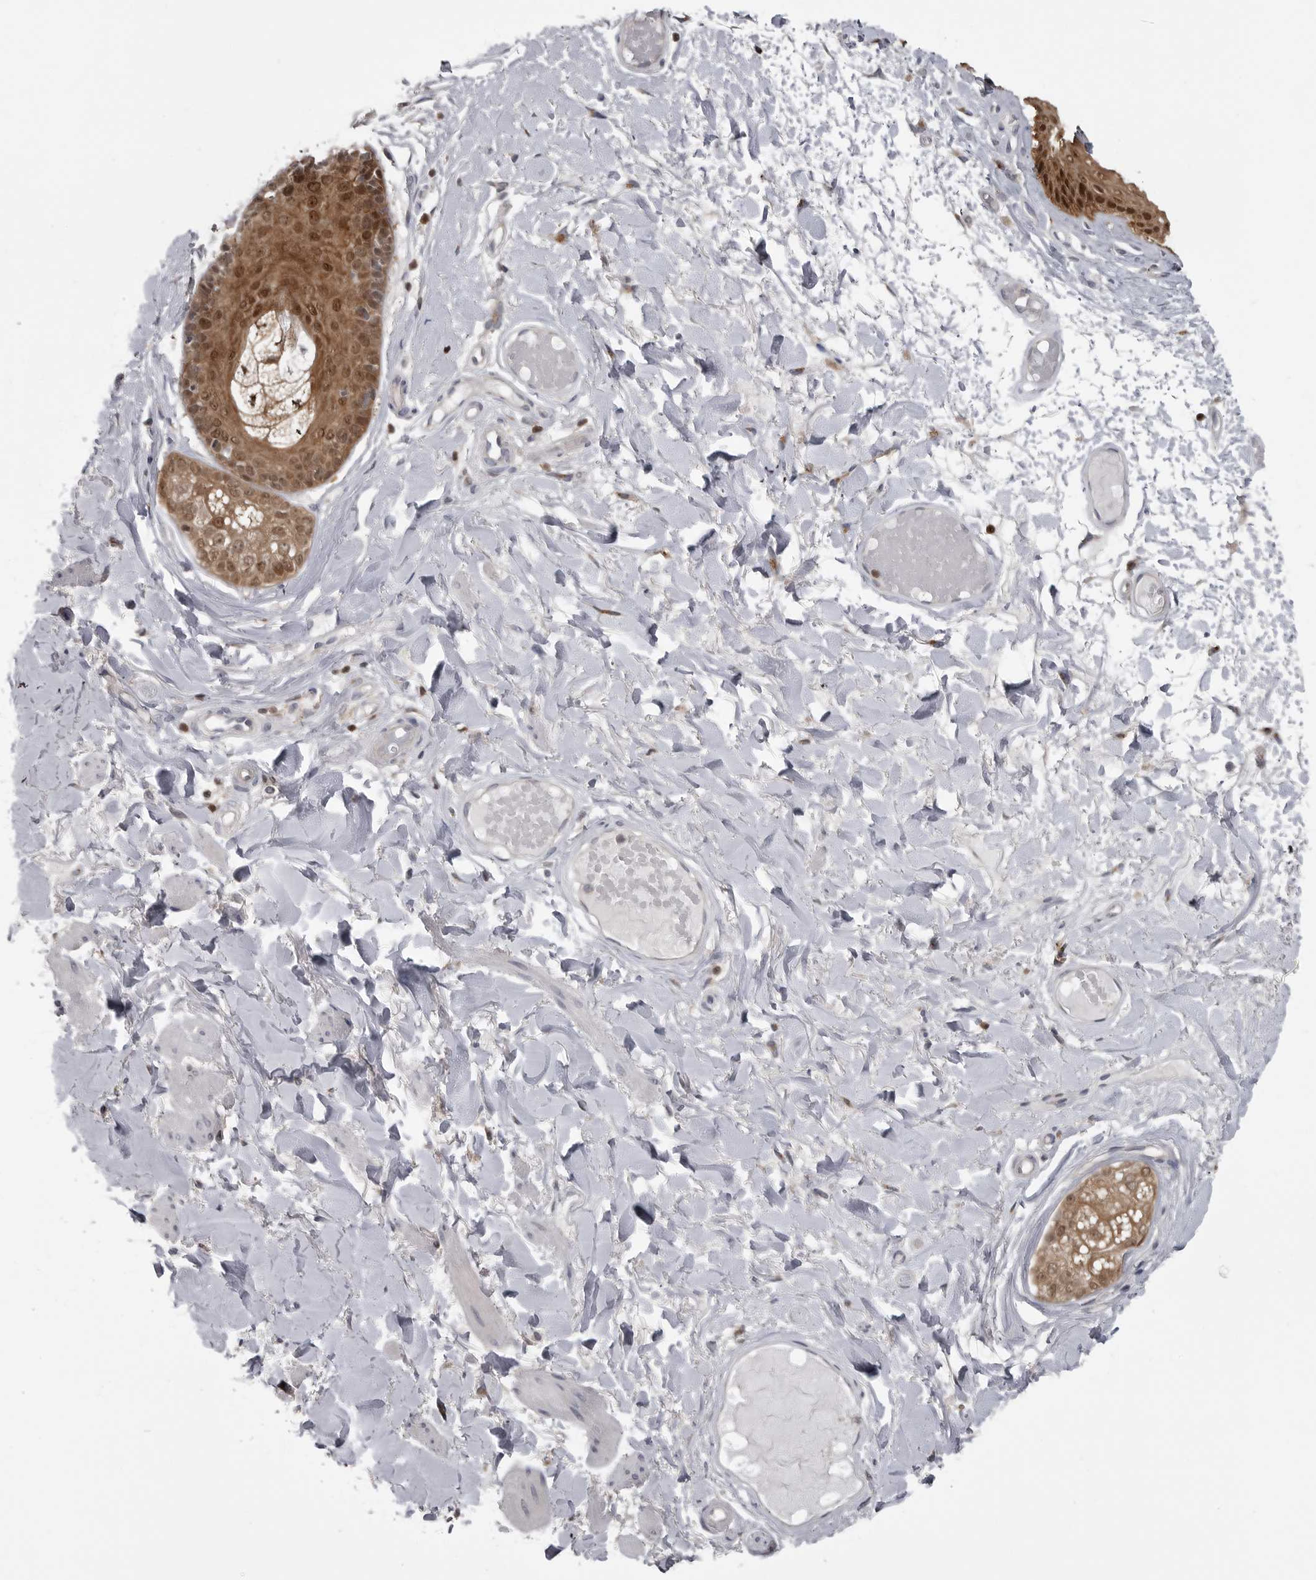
{"staining": {"intensity": "strong", "quantity": ">75%", "location": "cytoplasmic/membranous,nuclear"}, "tissue": "skin", "cell_type": "Epidermal cells", "image_type": "normal", "snomed": [{"axis": "morphology", "description": "Normal tissue, NOS"}, {"axis": "topography", "description": "Vulva"}], "caption": "Brown immunohistochemical staining in unremarkable human skin demonstrates strong cytoplasmic/membranous,nuclear staining in approximately >75% of epidermal cells. (IHC, brightfield microscopy, high magnification).", "gene": "MAPK13", "patient": {"sex": "female", "age": 73}}